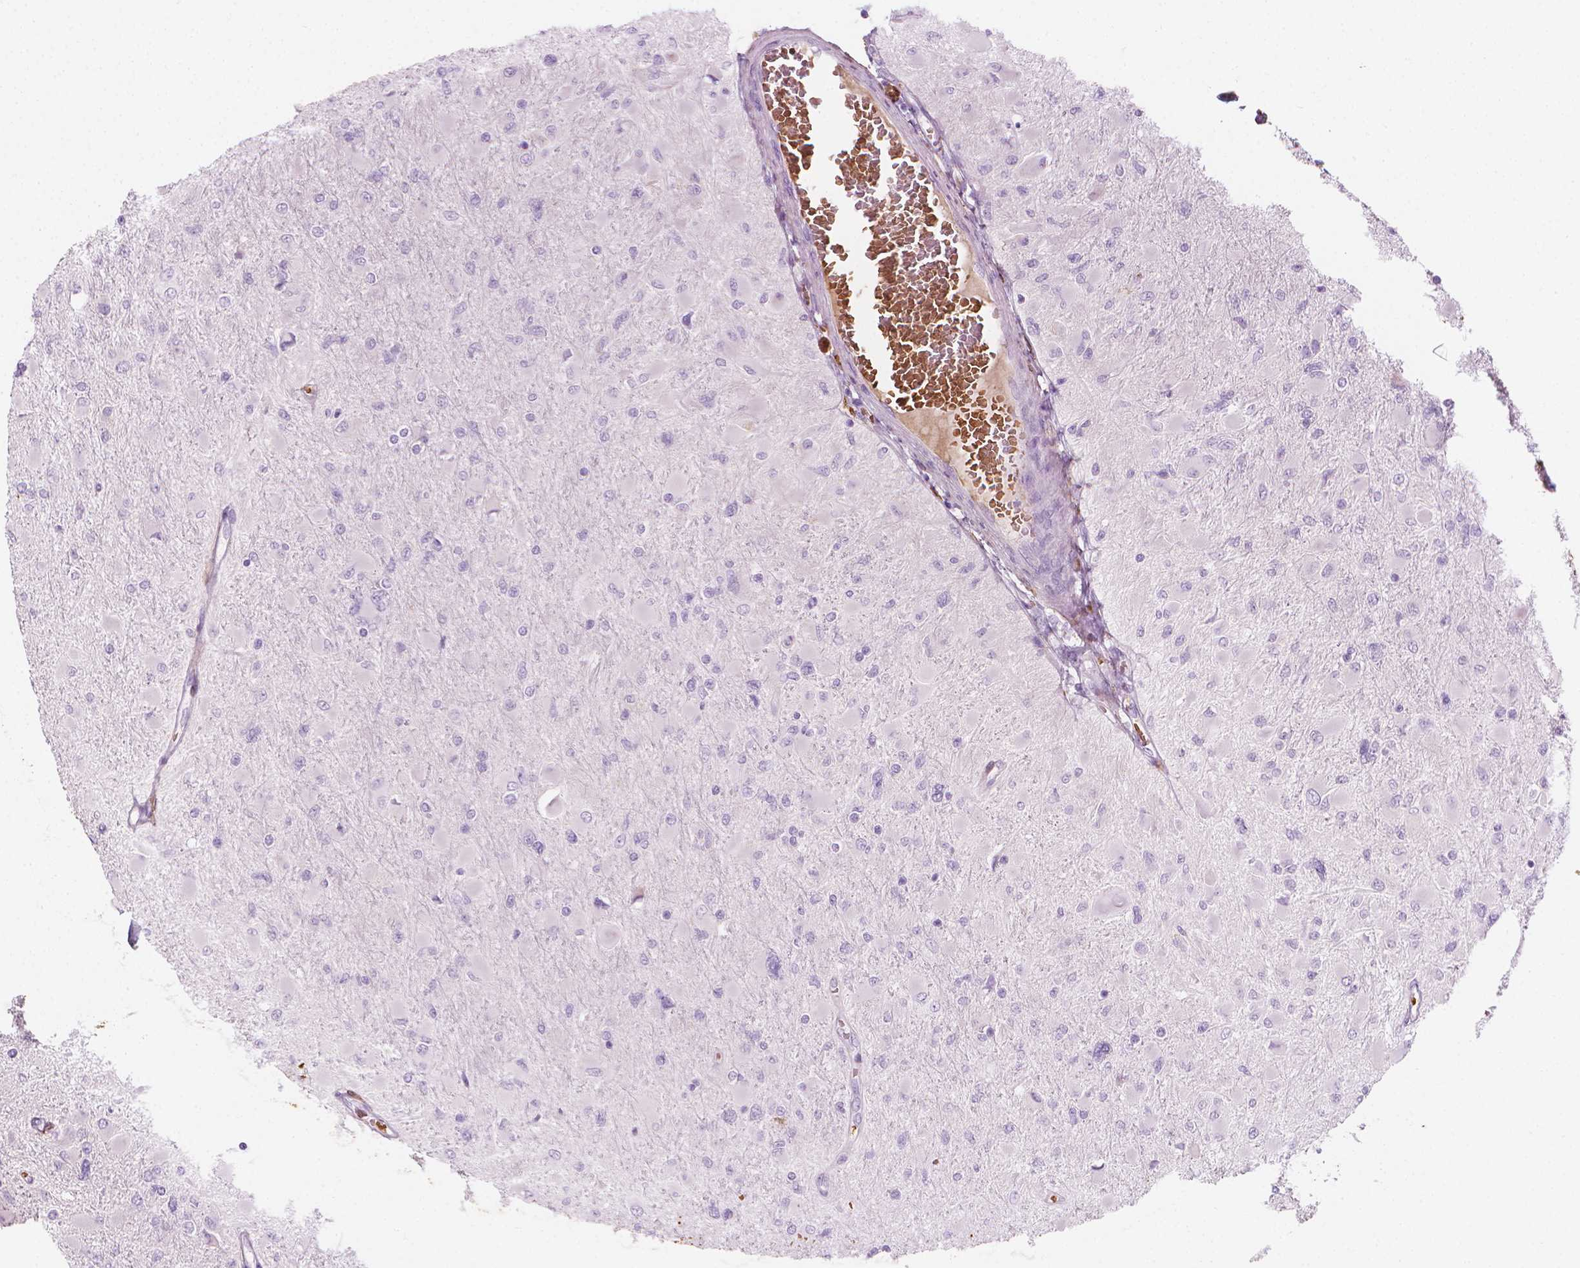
{"staining": {"intensity": "negative", "quantity": "none", "location": "none"}, "tissue": "glioma", "cell_type": "Tumor cells", "image_type": "cancer", "snomed": [{"axis": "morphology", "description": "Glioma, malignant, High grade"}, {"axis": "topography", "description": "Cerebral cortex"}], "caption": "Immunohistochemical staining of human glioma reveals no significant expression in tumor cells.", "gene": "CES1", "patient": {"sex": "female", "age": 36}}